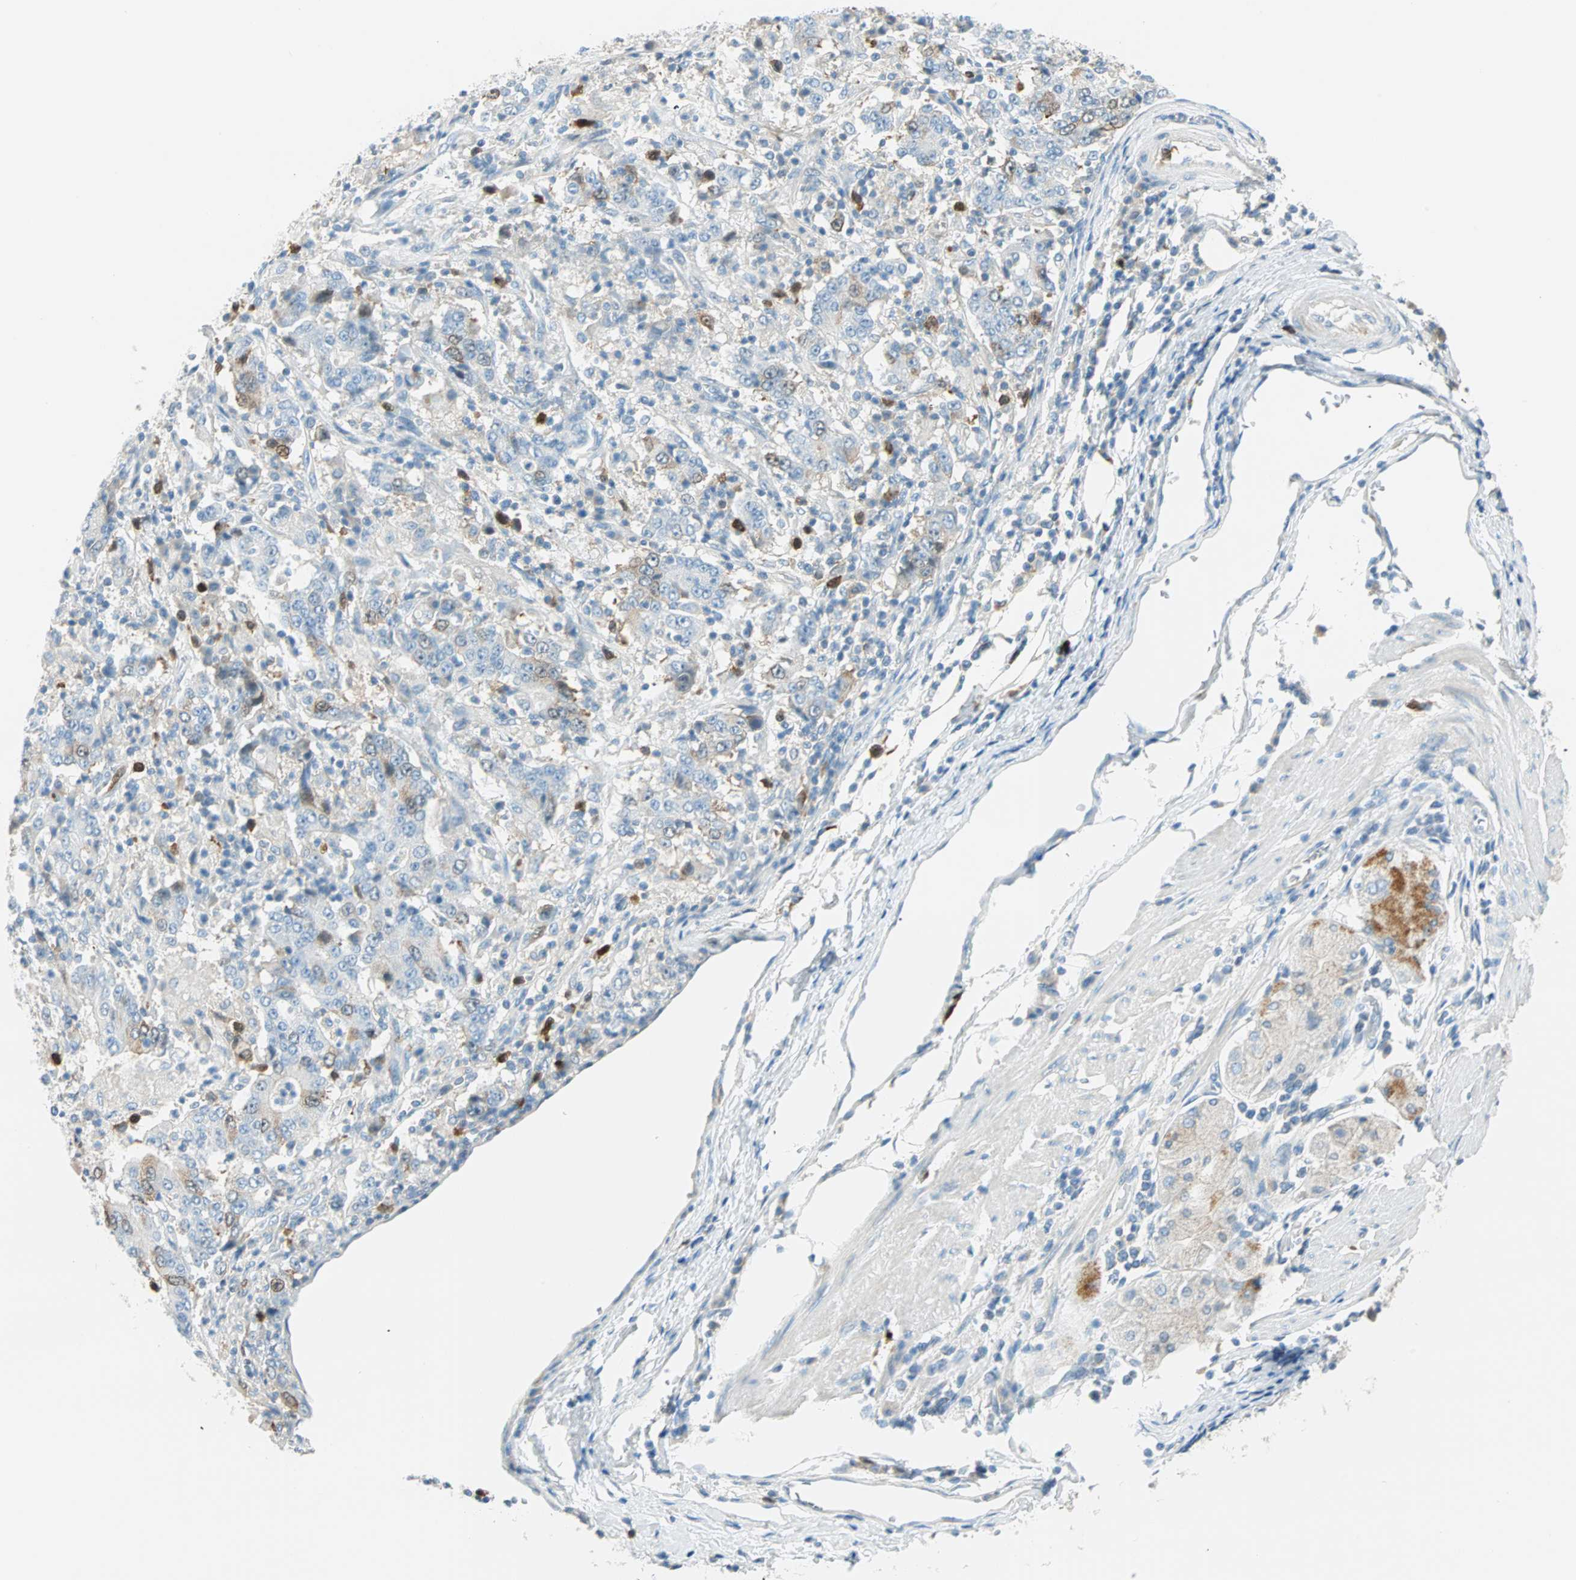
{"staining": {"intensity": "moderate", "quantity": "<25%", "location": "cytoplasmic/membranous"}, "tissue": "stomach cancer", "cell_type": "Tumor cells", "image_type": "cancer", "snomed": [{"axis": "morphology", "description": "Normal tissue, NOS"}, {"axis": "morphology", "description": "Adenocarcinoma, NOS"}, {"axis": "topography", "description": "Stomach, upper"}, {"axis": "topography", "description": "Stomach"}], "caption": "Human adenocarcinoma (stomach) stained for a protein (brown) demonstrates moderate cytoplasmic/membranous positive expression in about <25% of tumor cells.", "gene": "PTTG1", "patient": {"sex": "male", "age": 59}}